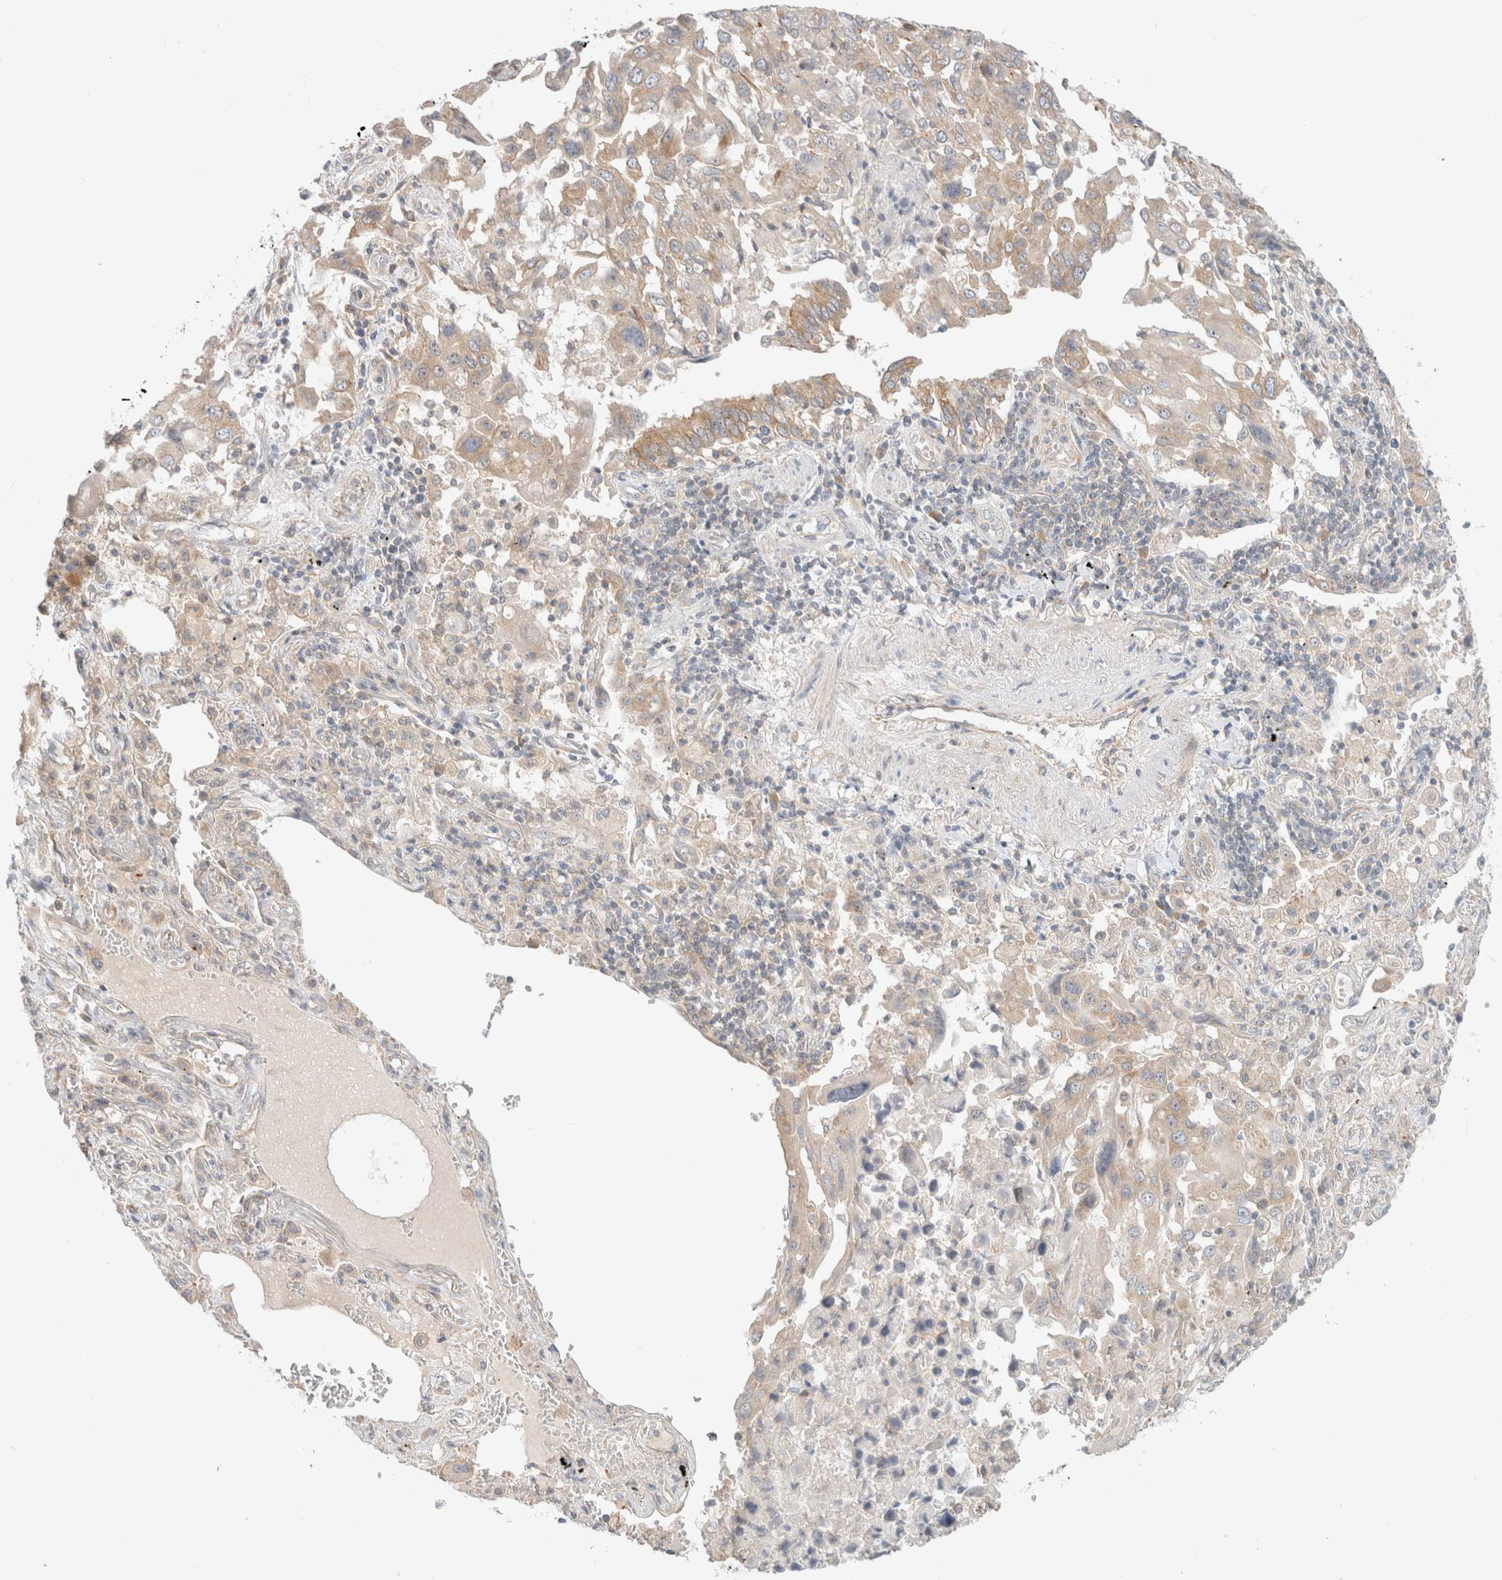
{"staining": {"intensity": "weak", "quantity": "<25%", "location": "cytoplasmic/membranous"}, "tissue": "lung cancer", "cell_type": "Tumor cells", "image_type": "cancer", "snomed": [{"axis": "morphology", "description": "Adenocarcinoma, NOS"}, {"axis": "topography", "description": "Lung"}], "caption": "A histopathology image of lung cancer stained for a protein displays no brown staining in tumor cells. Brightfield microscopy of IHC stained with DAB (brown) and hematoxylin (blue), captured at high magnification.", "gene": "MARK3", "patient": {"sex": "female", "age": 65}}